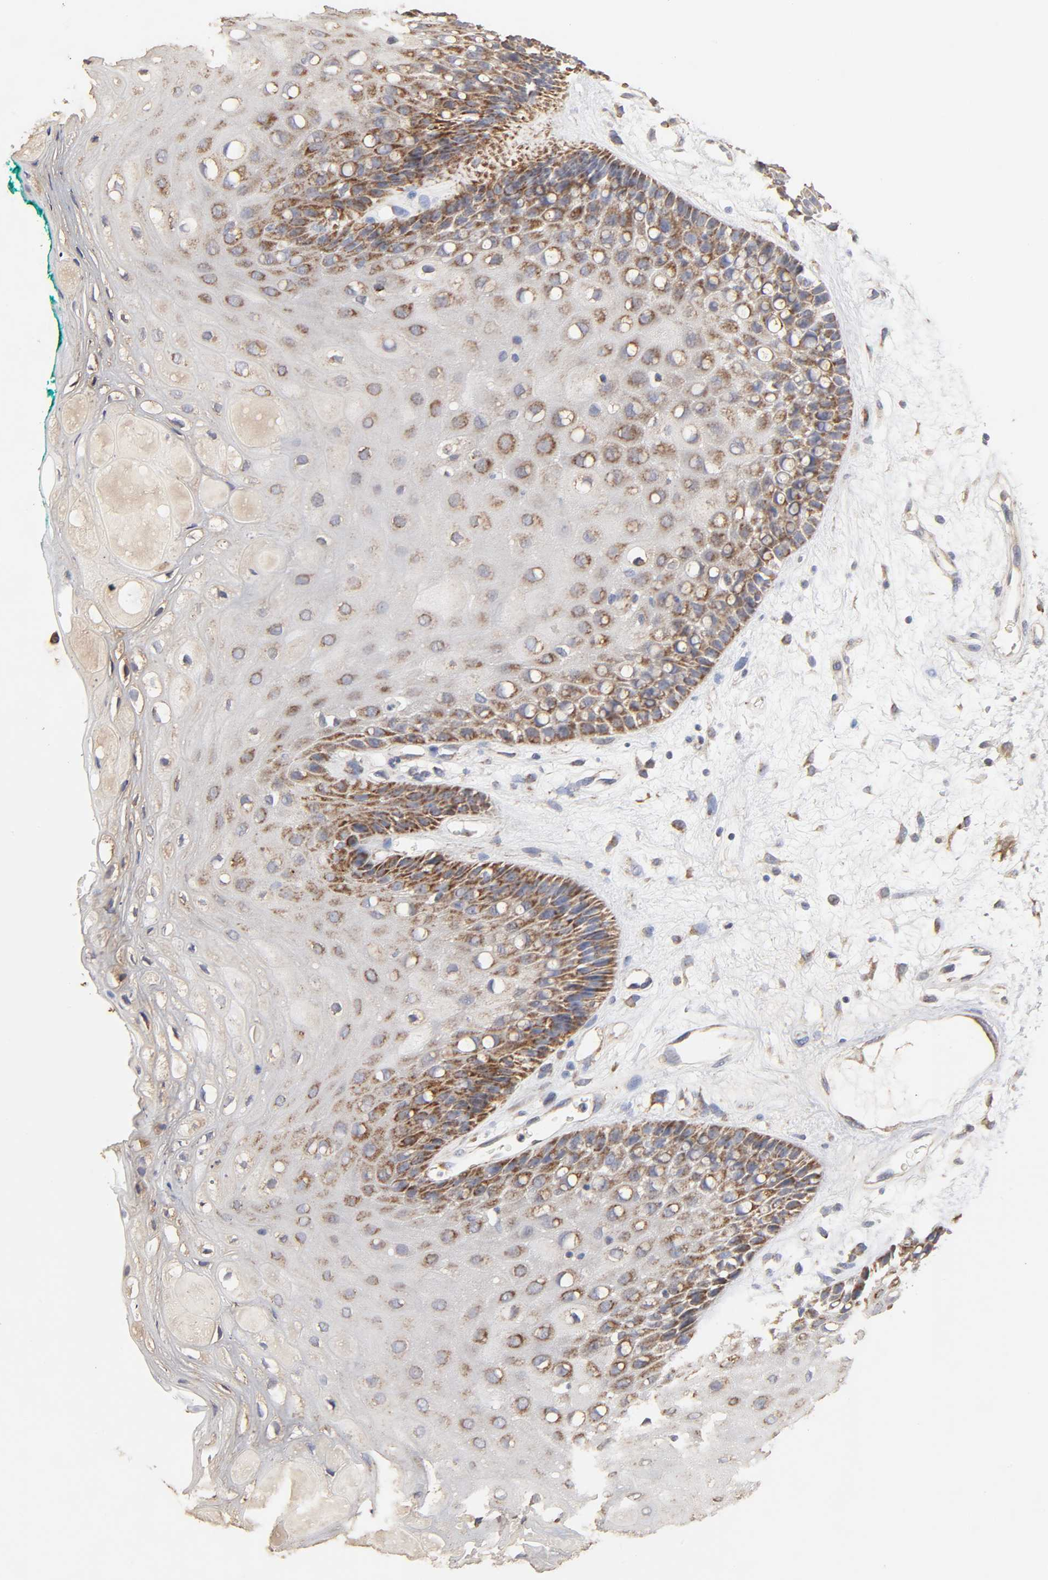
{"staining": {"intensity": "moderate", "quantity": "25%-75%", "location": "cytoplasmic/membranous"}, "tissue": "oral mucosa", "cell_type": "Squamous epithelial cells", "image_type": "normal", "snomed": [{"axis": "morphology", "description": "Normal tissue, NOS"}, {"axis": "morphology", "description": "Squamous cell carcinoma, NOS"}, {"axis": "topography", "description": "Skeletal muscle"}, {"axis": "topography", "description": "Oral tissue"}, {"axis": "topography", "description": "Head-Neck"}], "caption": "Immunohistochemistry (IHC) image of normal oral mucosa: oral mucosa stained using immunohistochemistry reveals medium levels of moderate protein expression localized specifically in the cytoplasmic/membranous of squamous epithelial cells, appearing as a cytoplasmic/membranous brown color.", "gene": "CYCS", "patient": {"sex": "female", "age": 84}}